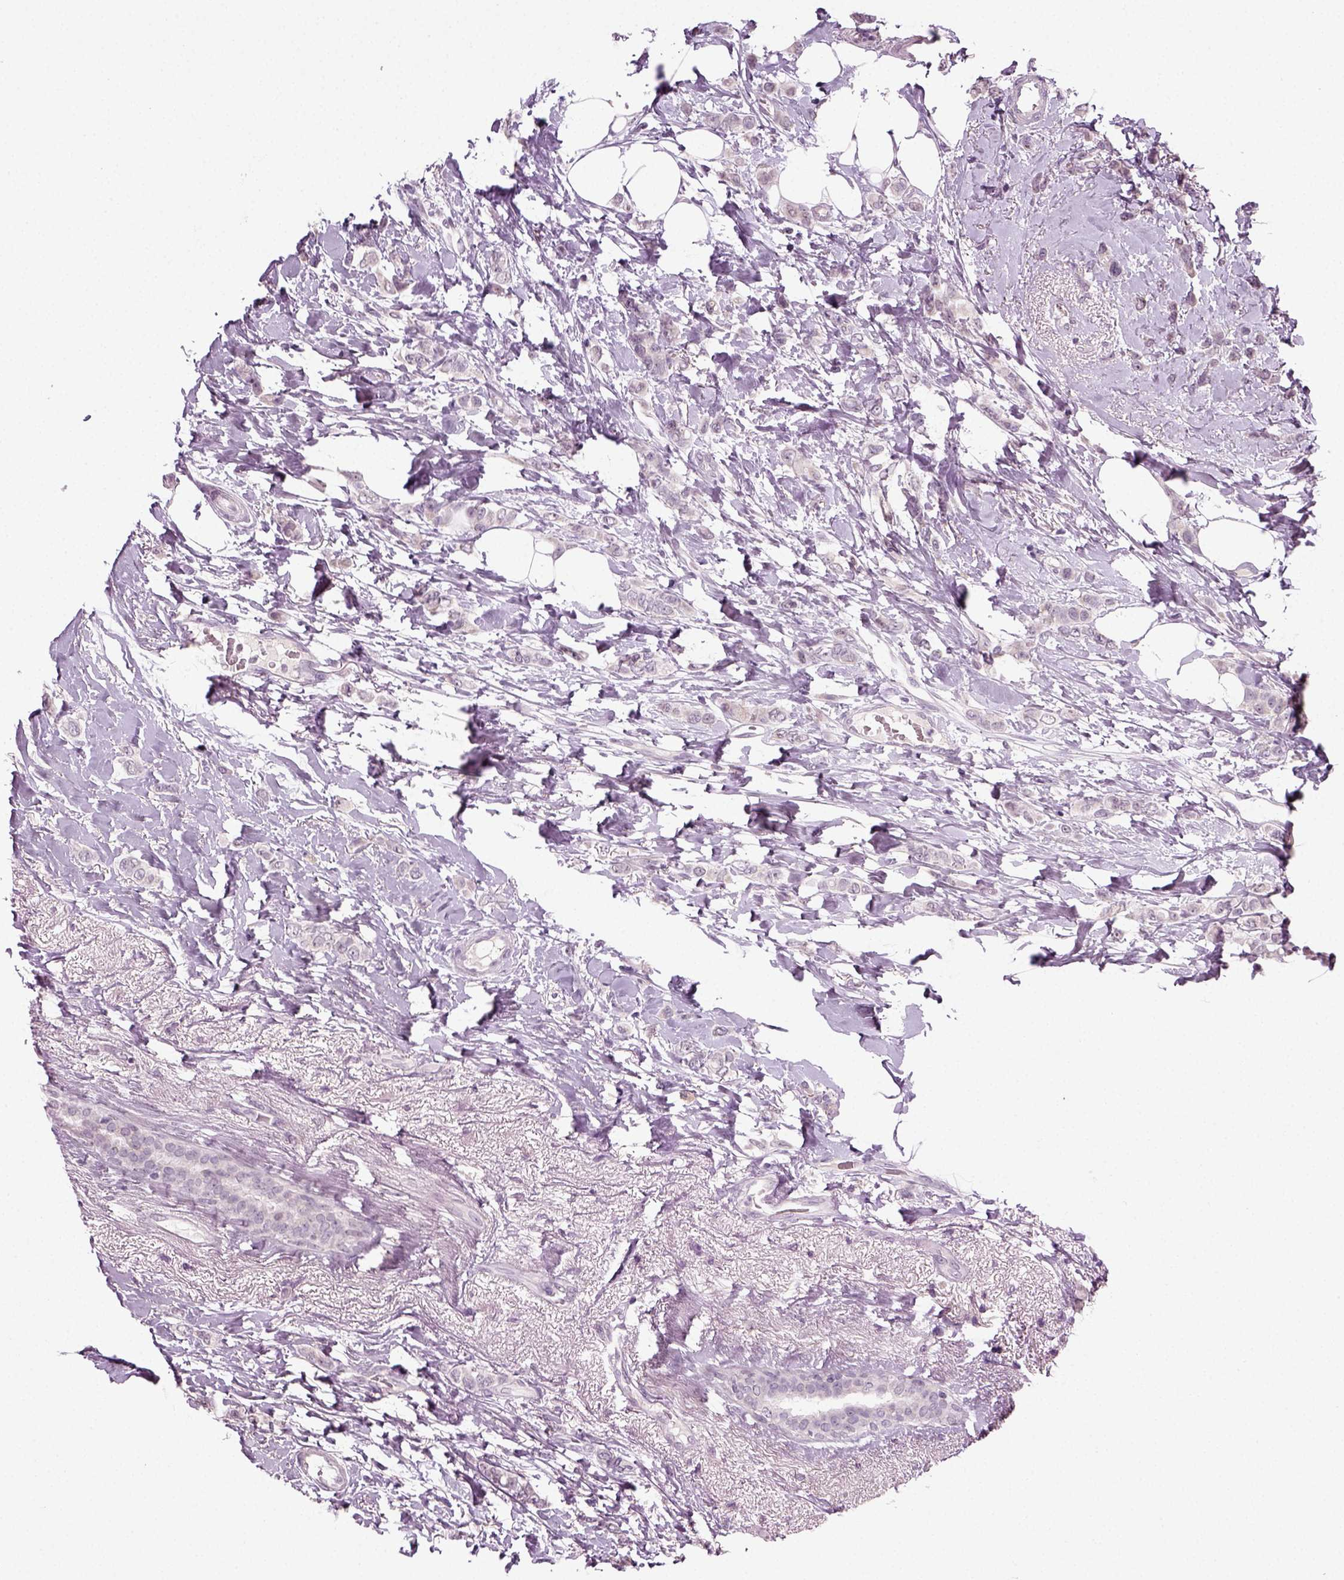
{"staining": {"intensity": "negative", "quantity": "none", "location": "none"}, "tissue": "breast cancer", "cell_type": "Tumor cells", "image_type": "cancer", "snomed": [{"axis": "morphology", "description": "Lobular carcinoma"}, {"axis": "topography", "description": "Breast"}], "caption": "A photomicrograph of human lobular carcinoma (breast) is negative for staining in tumor cells. Brightfield microscopy of immunohistochemistry stained with DAB (3,3'-diaminobenzidine) (brown) and hematoxylin (blue), captured at high magnification.", "gene": "SYNGAP1", "patient": {"sex": "female", "age": 66}}